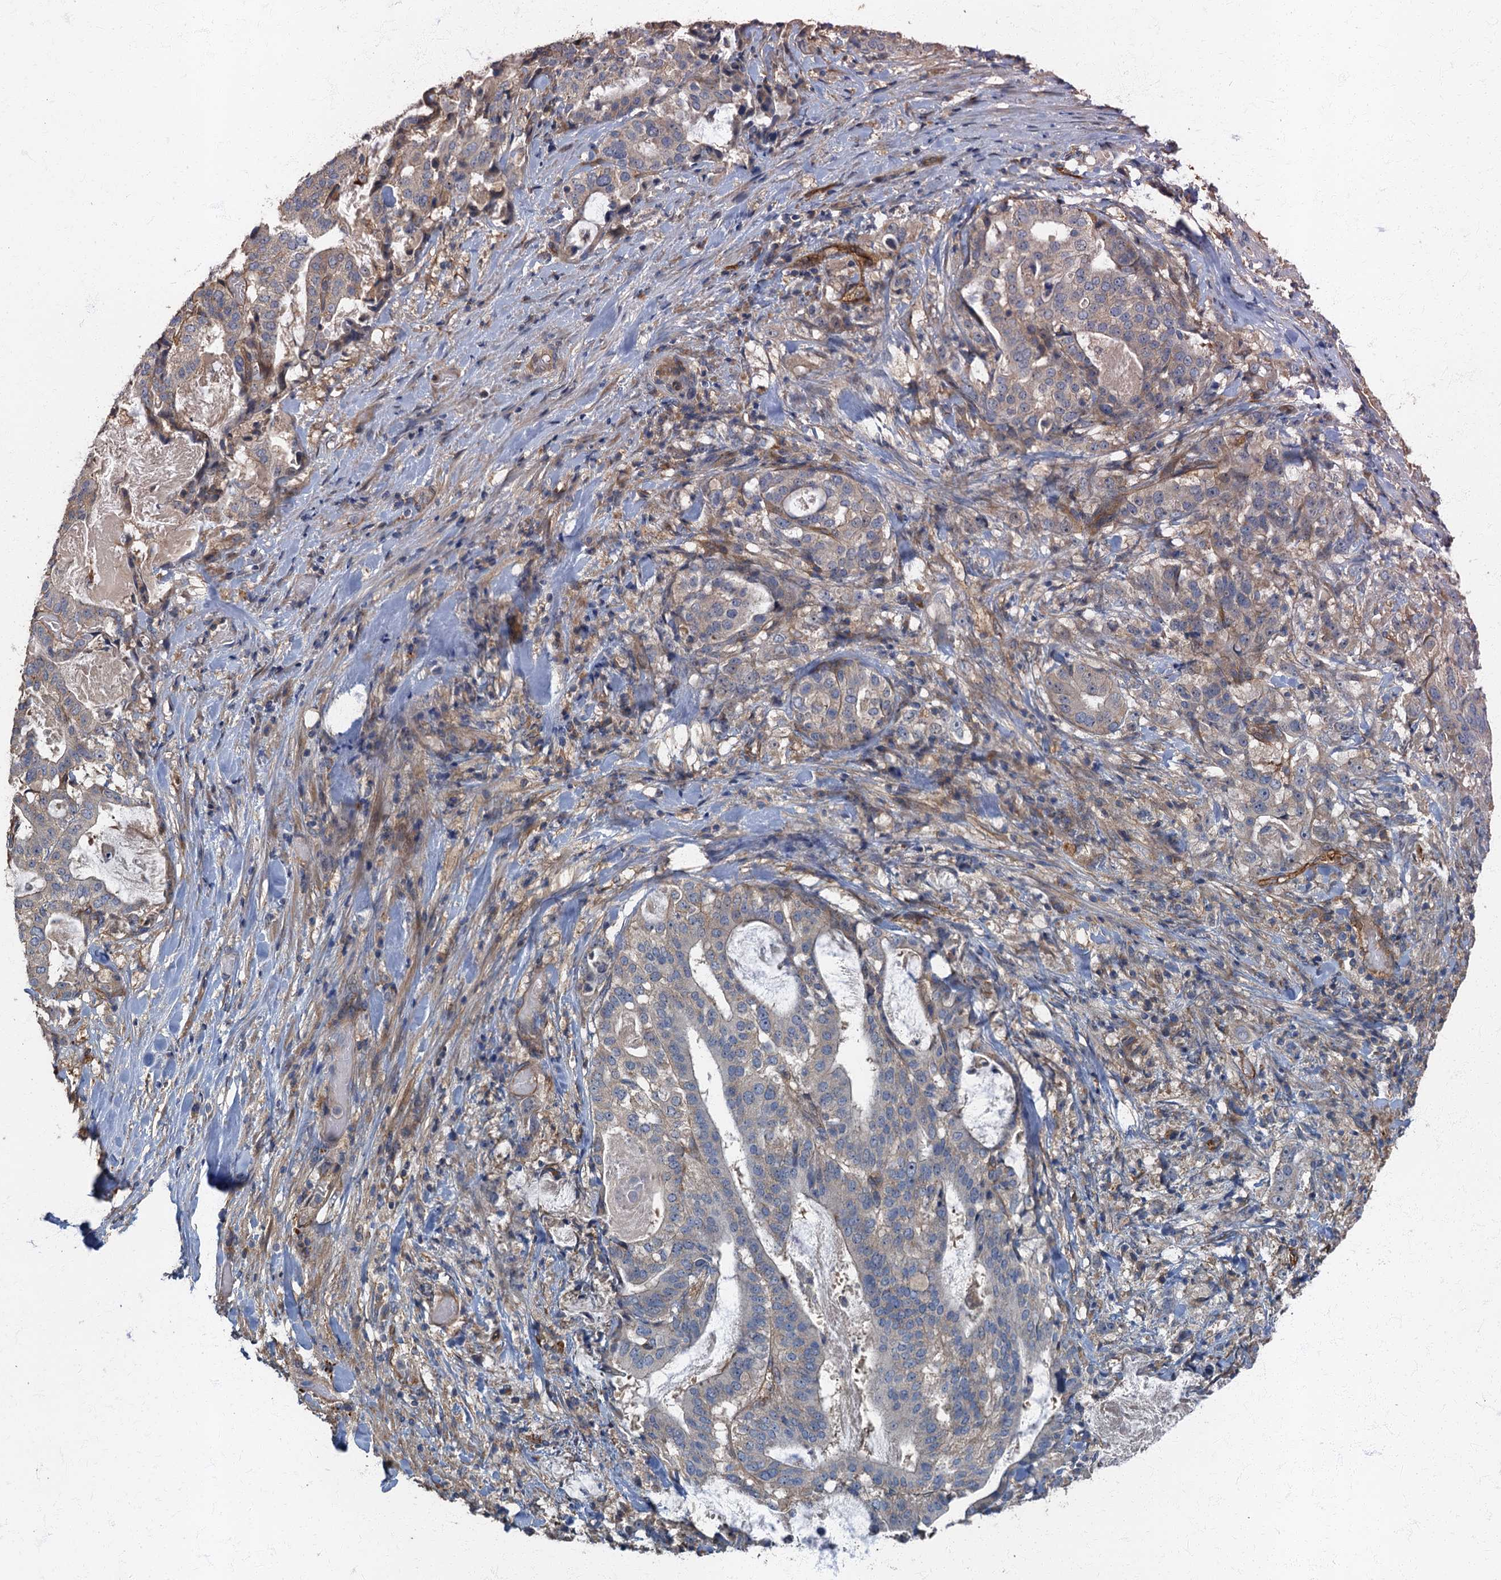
{"staining": {"intensity": "weak", "quantity": "<25%", "location": "cytoplasmic/membranous"}, "tissue": "stomach cancer", "cell_type": "Tumor cells", "image_type": "cancer", "snomed": [{"axis": "morphology", "description": "Adenocarcinoma, NOS"}, {"axis": "topography", "description": "Stomach"}], "caption": "Immunohistochemistry (IHC) of human stomach adenocarcinoma shows no positivity in tumor cells.", "gene": "ARL11", "patient": {"sex": "male", "age": 48}}